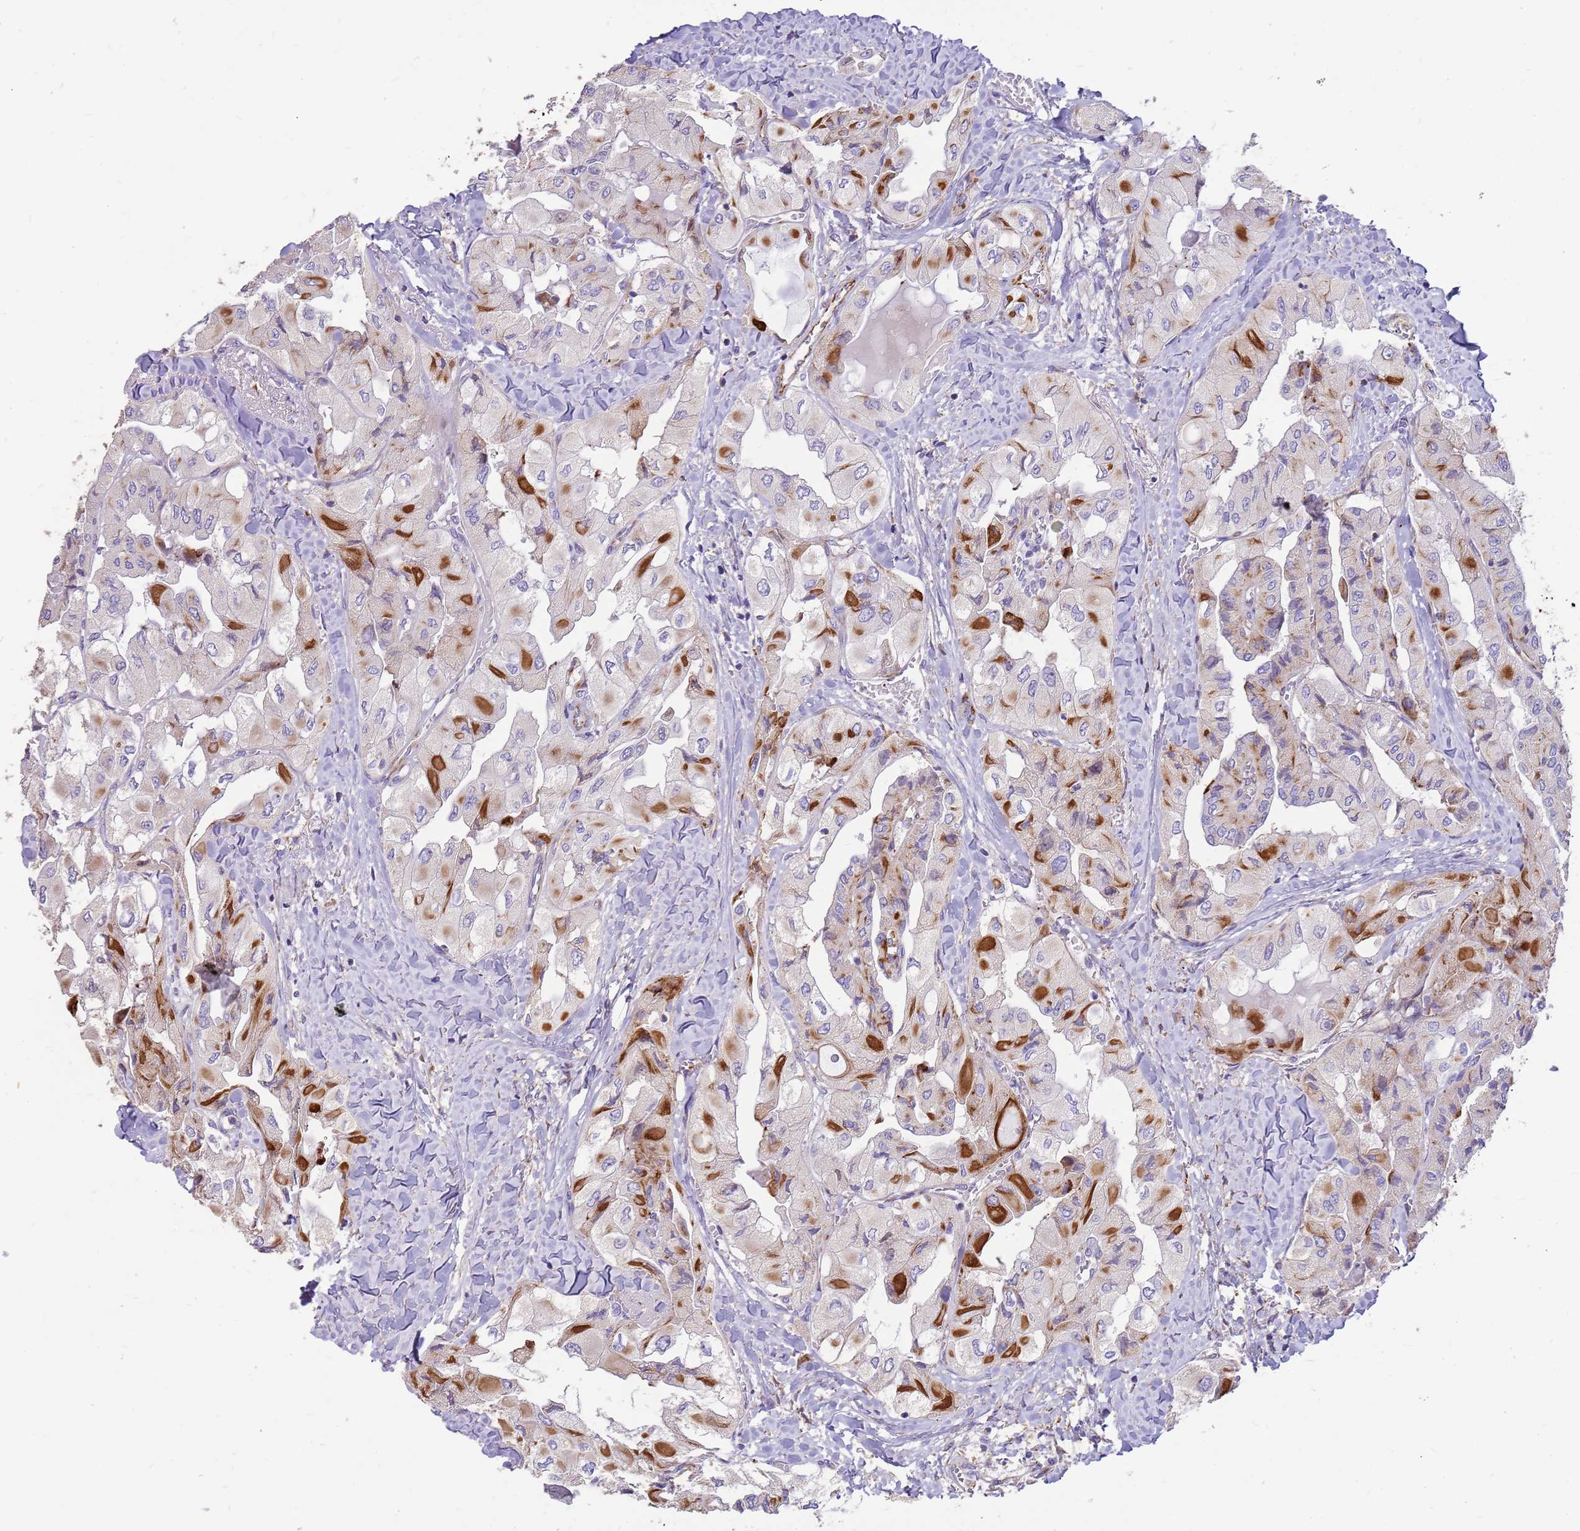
{"staining": {"intensity": "strong", "quantity": "<25%", "location": "cytoplasmic/membranous"}, "tissue": "thyroid cancer", "cell_type": "Tumor cells", "image_type": "cancer", "snomed": [{"axis": "morphology", "description": "Normal tissue, NOS"}, {"axis": "morphology", "description": "Papillary adenocarcinoma, NOS"}, {"axis": "topography", "description": "Thyroid gland"}], "caption": "IHC photomicrograph of neoplastic tissue: thyroid cancer stained using IHC displays medium levels of strong protein expression localized specifically in the cytoplasmic/membranous of tumor cells, appearing as a cytoplasmic/membranous brown color.", "gene": "ZDHHC1", "patient": {"sex": "female", "age": 59}}